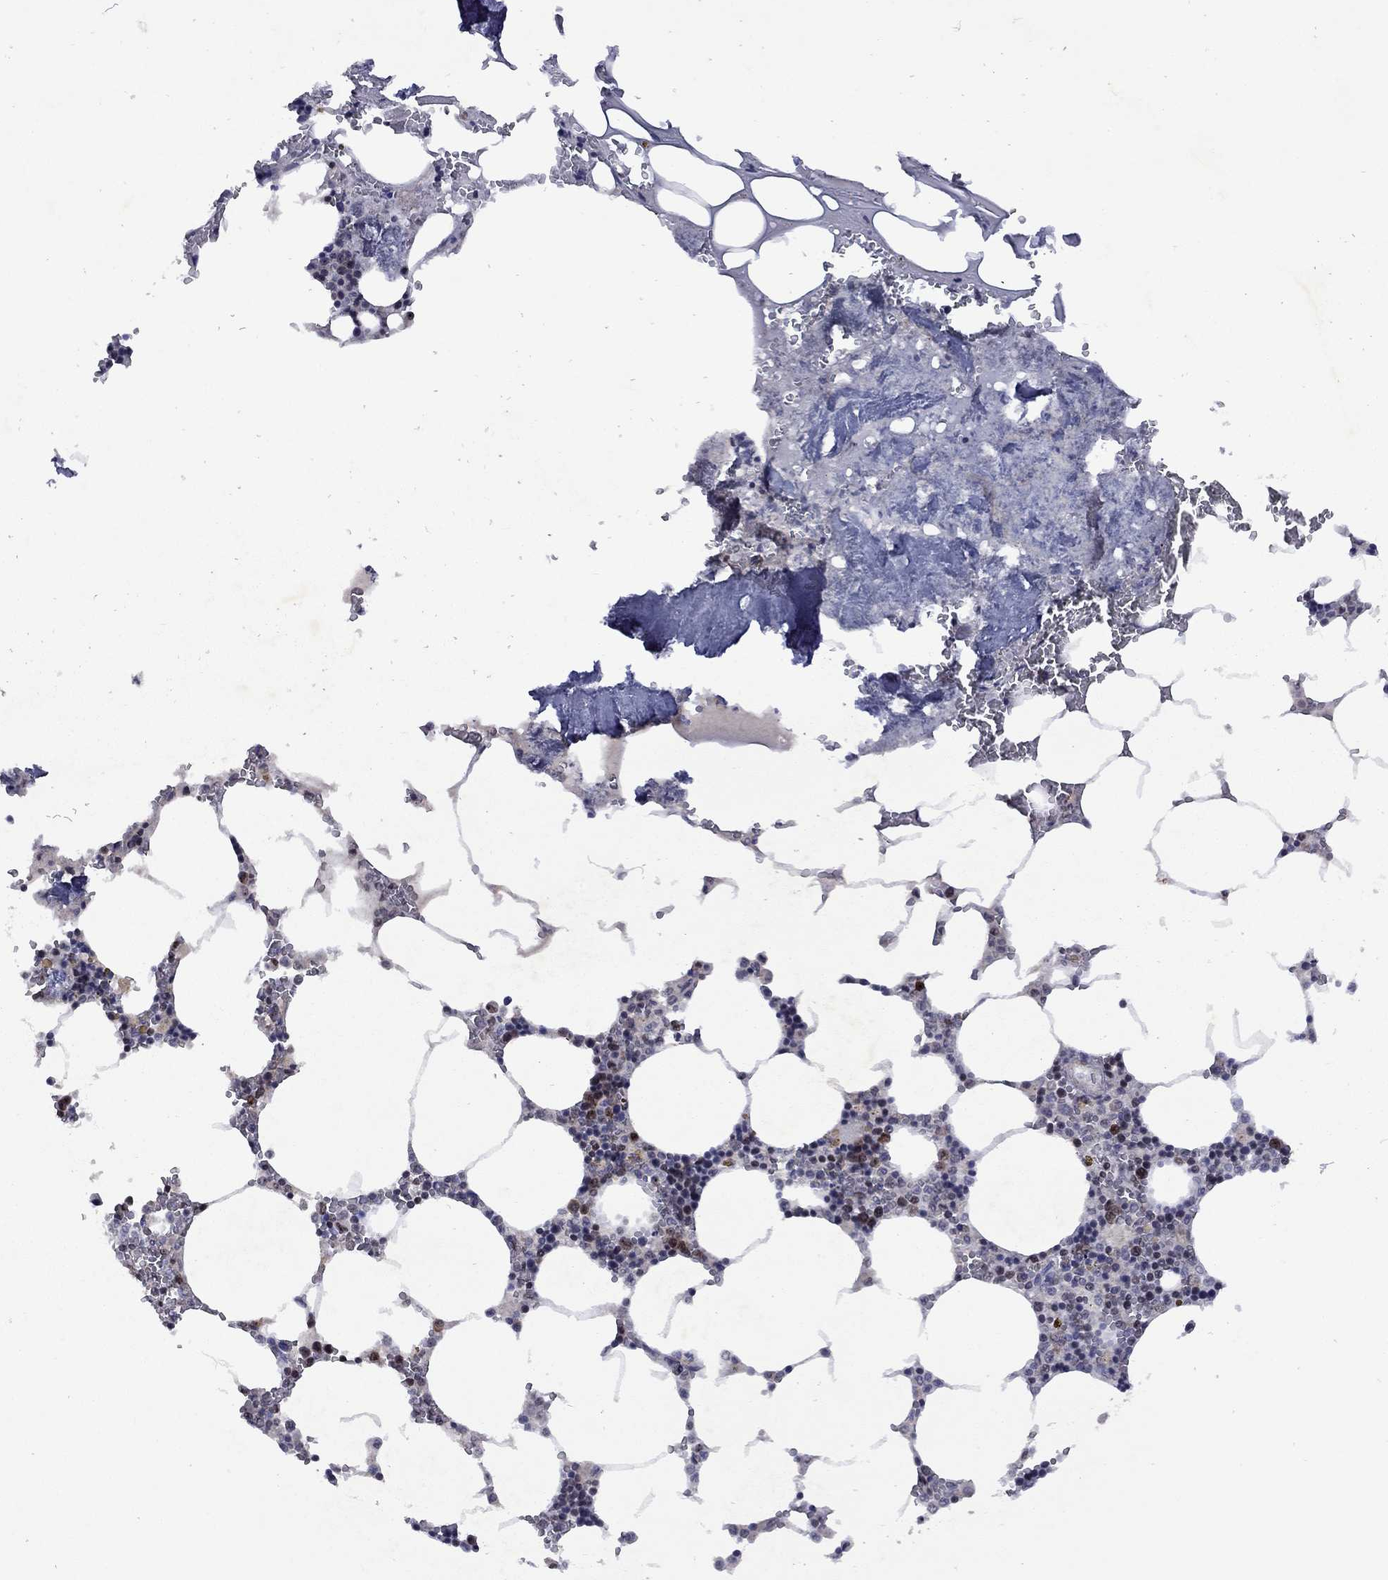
{"staining": {"intensity": "moderate", "quantity": "<25%", "location": "nuclear"}, "tissue": "bone marrow", "cell_type": "Hematopoietic cells", "image_type": "normal", "snomed": [{"axis": "morphology", "description": "Normal tissue, NOS"}, {"axis": "topography", "description": "Bone marrow"}], "caption": "A photomicrograph of human bone marrow stained for a protein reveals moderate nuclear brown staining in hematopoietic cells.", "gene": "SPOUT1", "patient": {"sex": "male", "age": 54}}